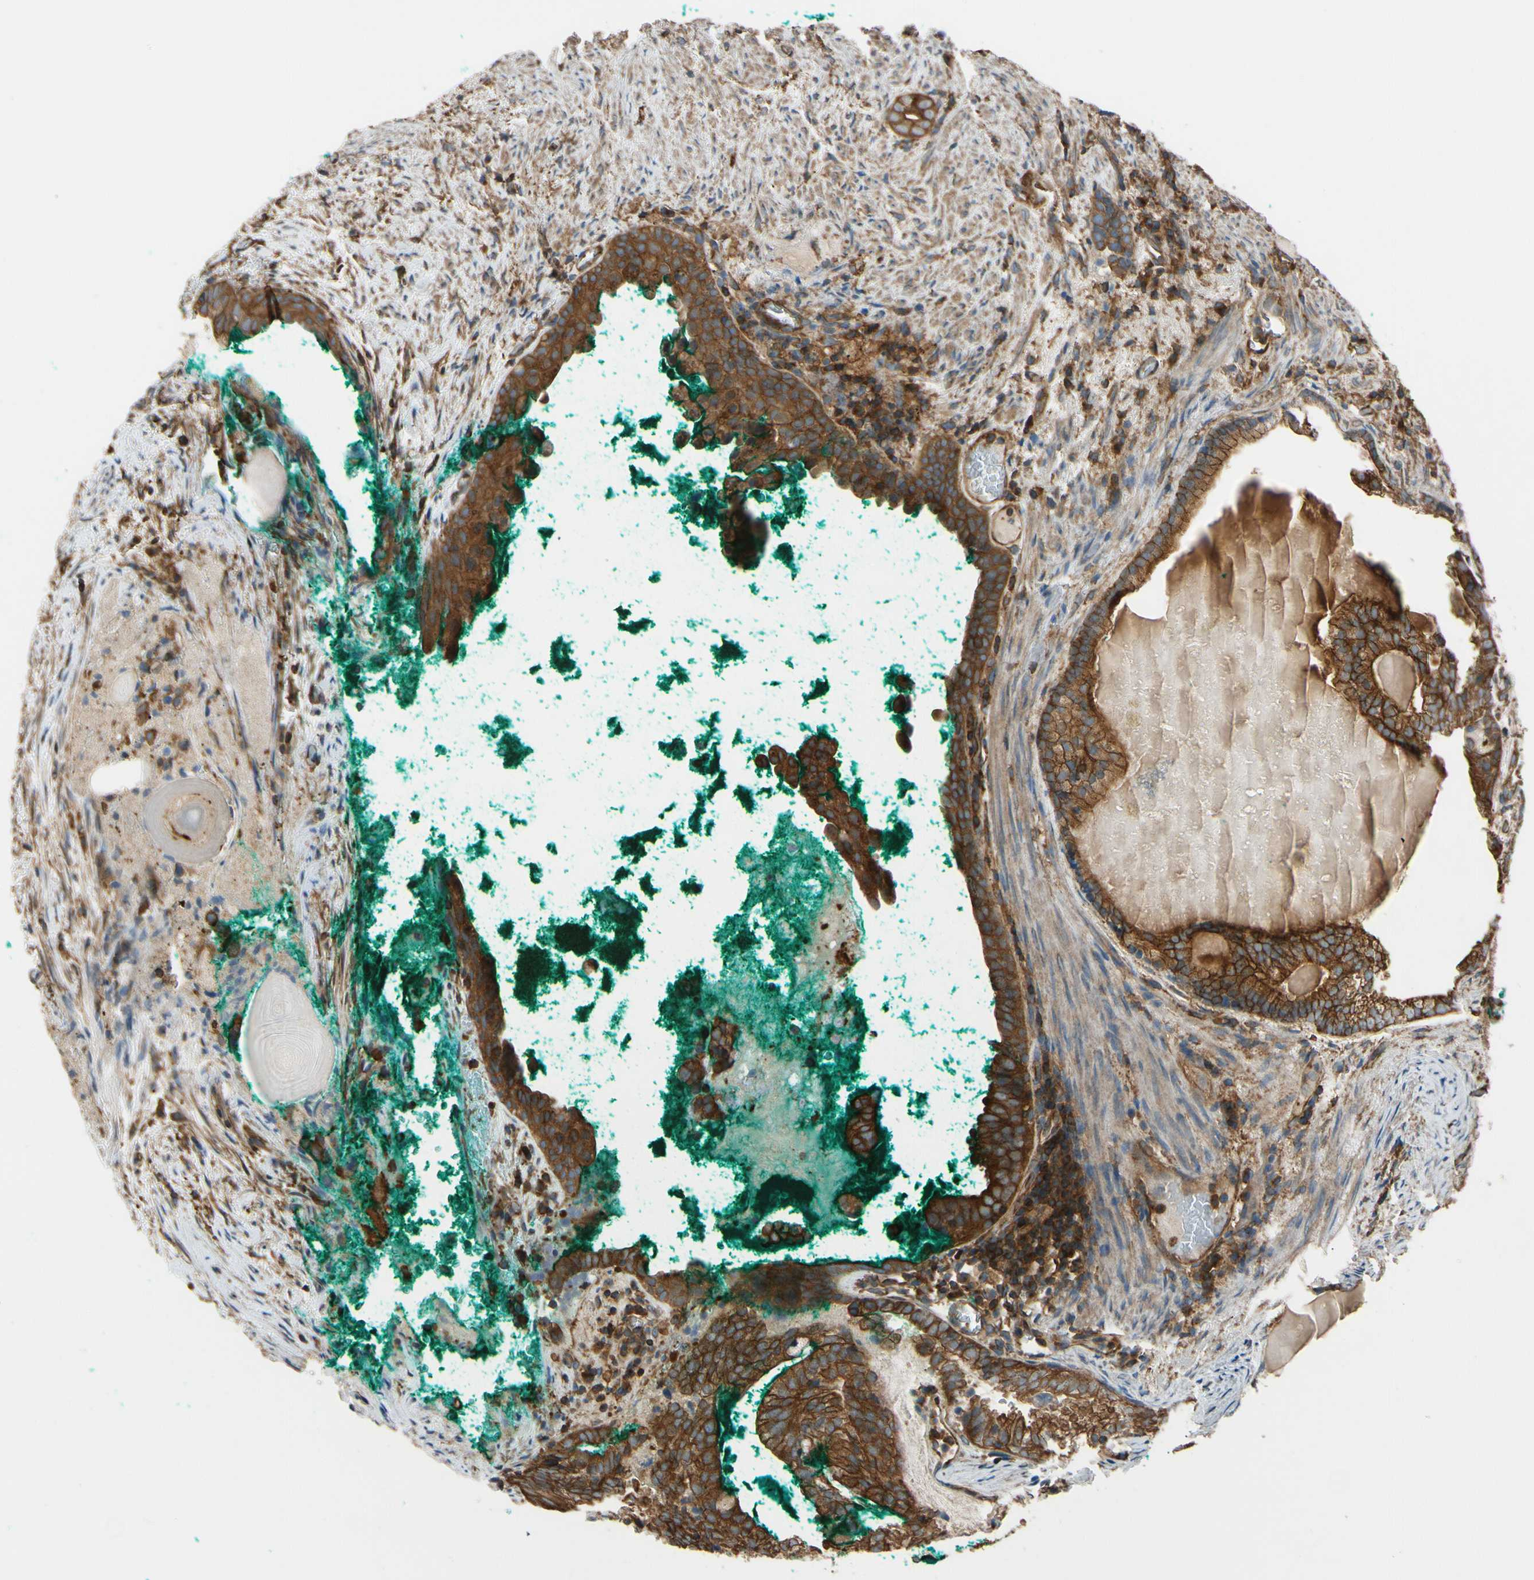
{"staining": {"intensity": "moderate", "quantity": ">75%", "location": "cytoplasmic/membranous"}, "tissue": "prostate cancer", "cell_type": "Tumor cells", "image_type": "cancer", "snomed": [{"axis": "morphology", "description": "Adenocarcinoma, High grade"}, {"axis": "topography", "description": "Prostate"}], "caption": "Immunohistochemistry (IHC) micrograph of human prostate cancer stained for a protein (brown), which demonstrates medium levels of moderate cytoplasmic/membranous staining in about >75% of tumor cells.", "gene": "EPS15", "patient": {"sex": "male", "age": 66}}